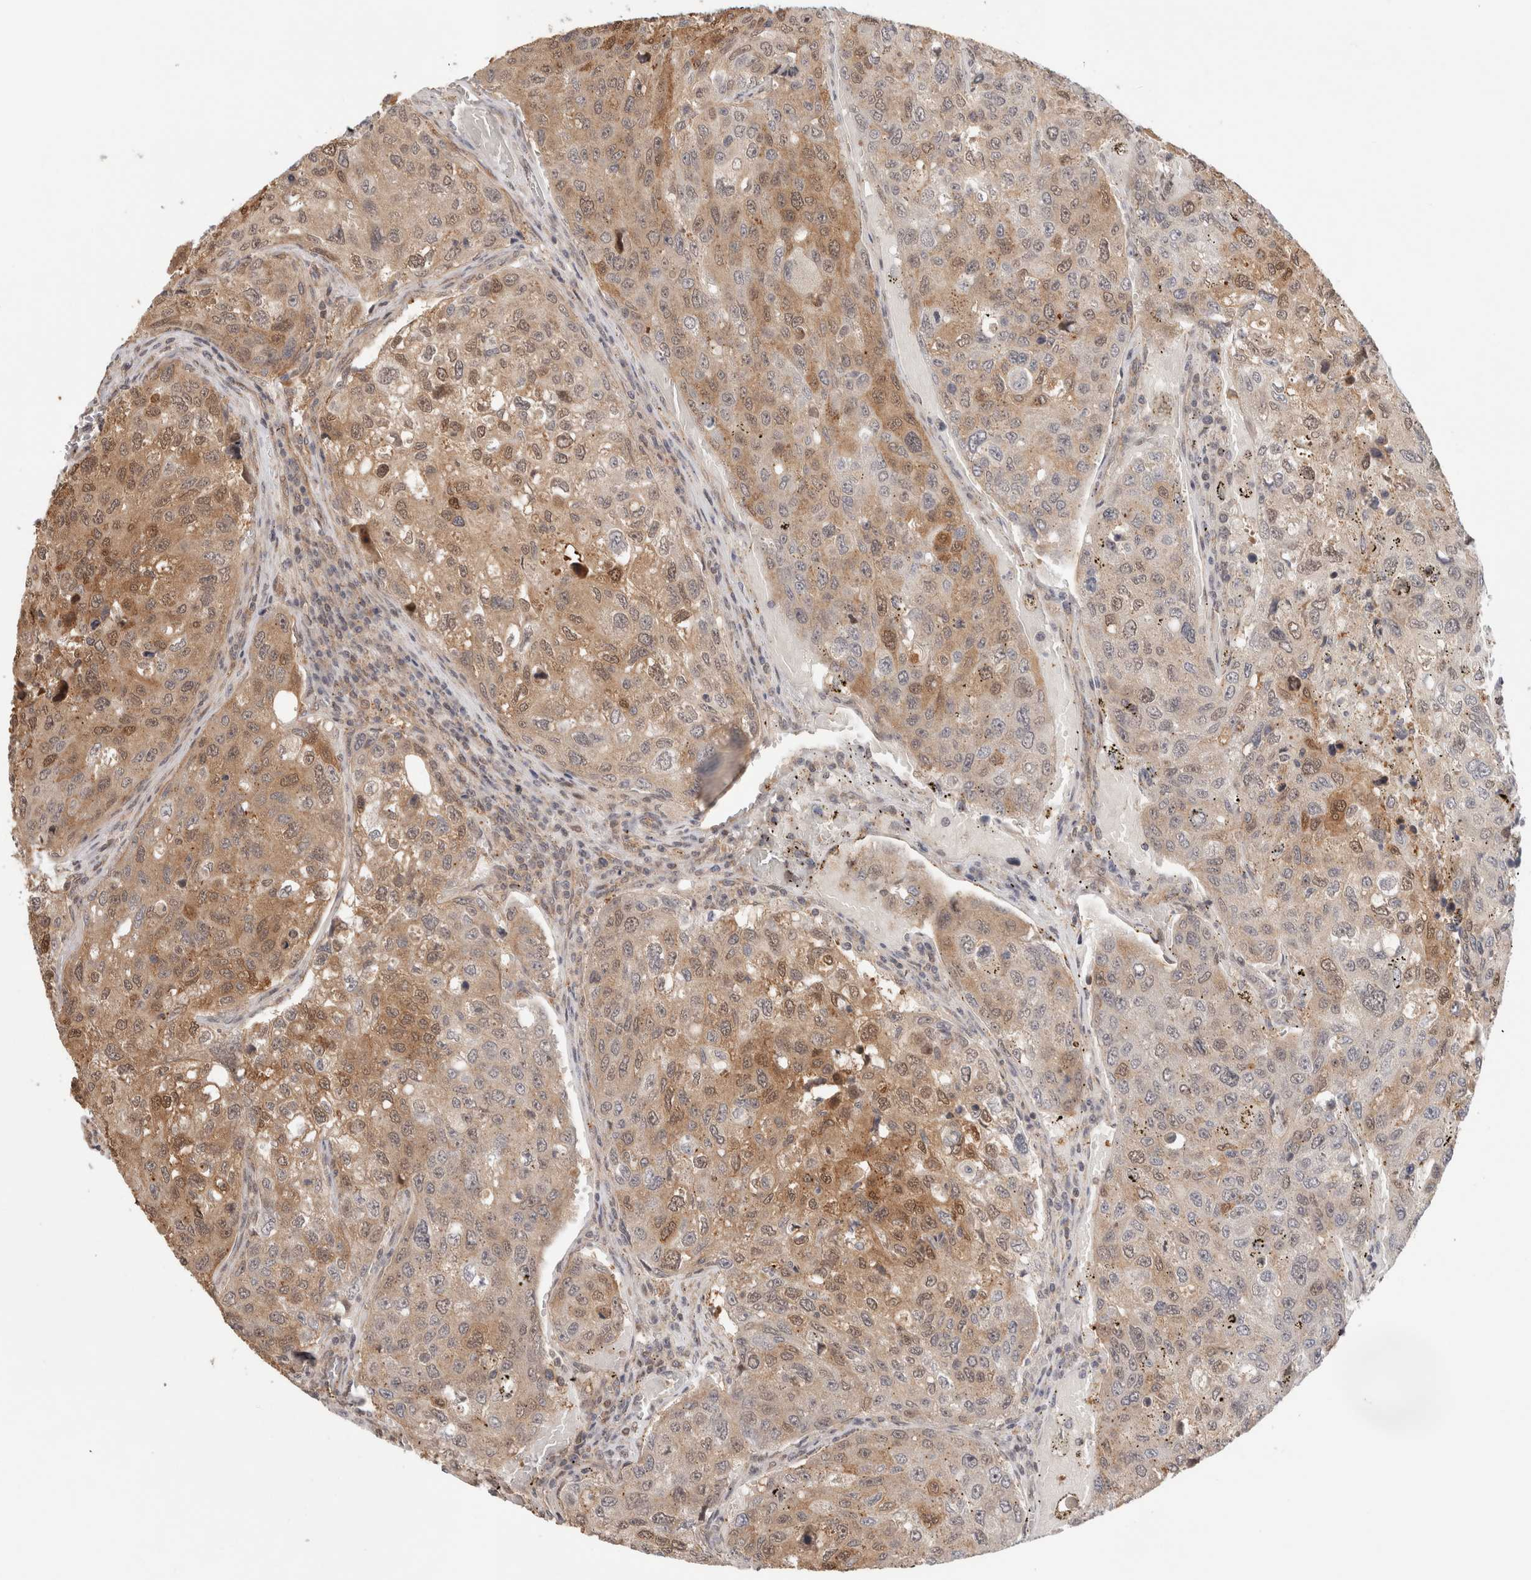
{"staining": {"intensity": "weak", "quantity": "25%-75%", "location": "cytoplasmic/membranous,nuclear"}, "tissue": "urothelial cancer", "cell_type": "Tumor cells", "image_type": "cancer", "snomed": [{"axis": "morphology", "description": "Urothelial carcinoma, High grade"}, {"axis": "topography", "description": "Lymph node"}, {"axis": "topography", "description": "Urinary bladder"}], "caption": "Protein staining of urothelial cancer tissue exhibits weak cytoplasmic/membranous and nuclear staining in about 25%-75% of tumor cells. The protein of interest is stained brown, and the nuclei are stained in blue (DAB IHC with brightfield microscopy, high magnification).", "gene": "OTUD6B", "patient": {"sex": "male", "age": 51}}